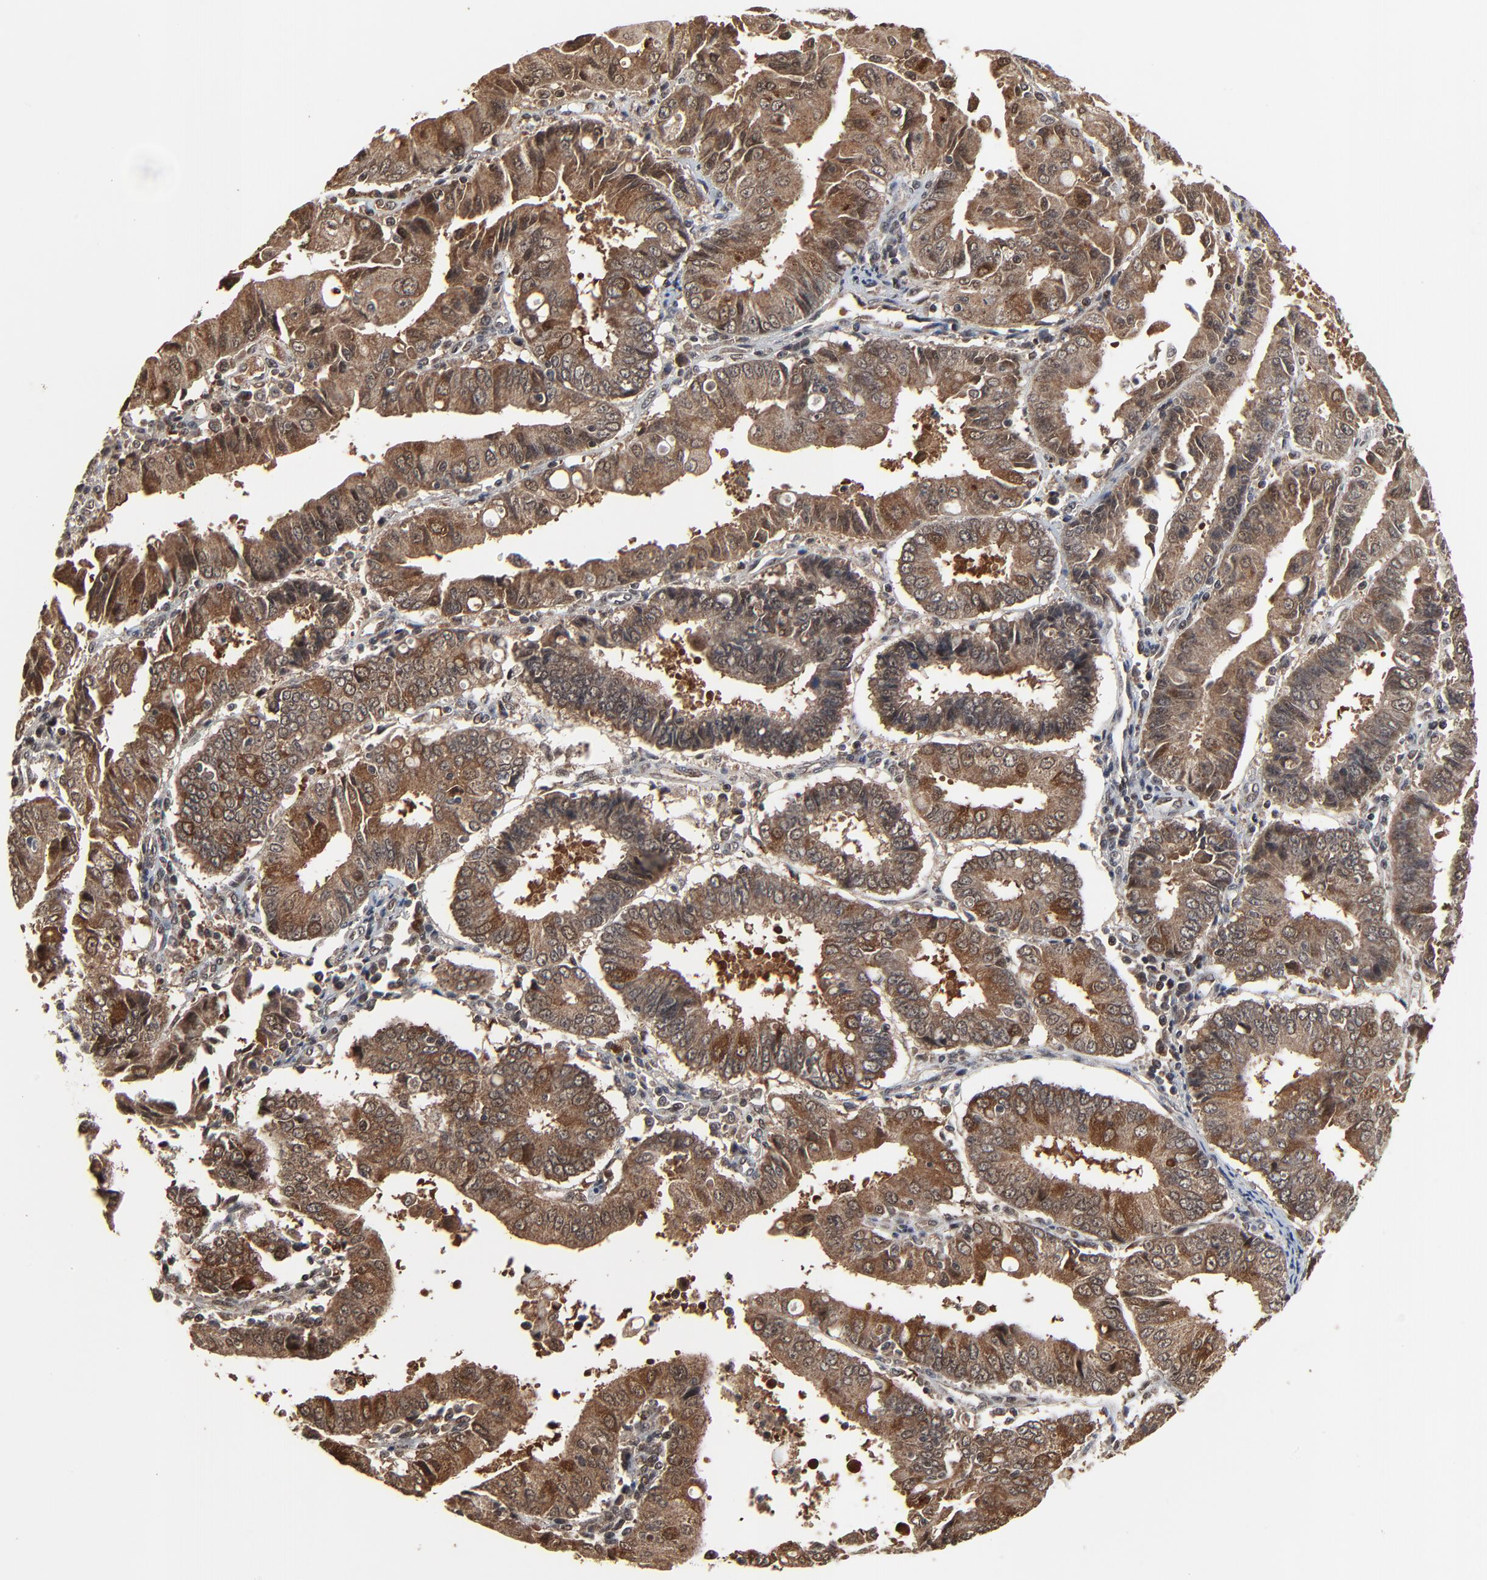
{"staining": {"intensity": "moderate", "quantity": "25%-75%", "location": "cytoplasmic/membranous,nuclear"}, "tissue": "endometrial cancer", "cell_type": "Tumor cells", "image_type": "cancer", "snomed": [{"axis": "morphology", "description": "Adenocarcinoma, NOS"}, {"axis": "topography", "description": "Endometrium"}], "caption": "Human endometrial cancer stained with a protein marker exhibits moderate staining in tumor cells.", "gene": "RHOJ", "patient": {"sex": "female", "age": 75}}